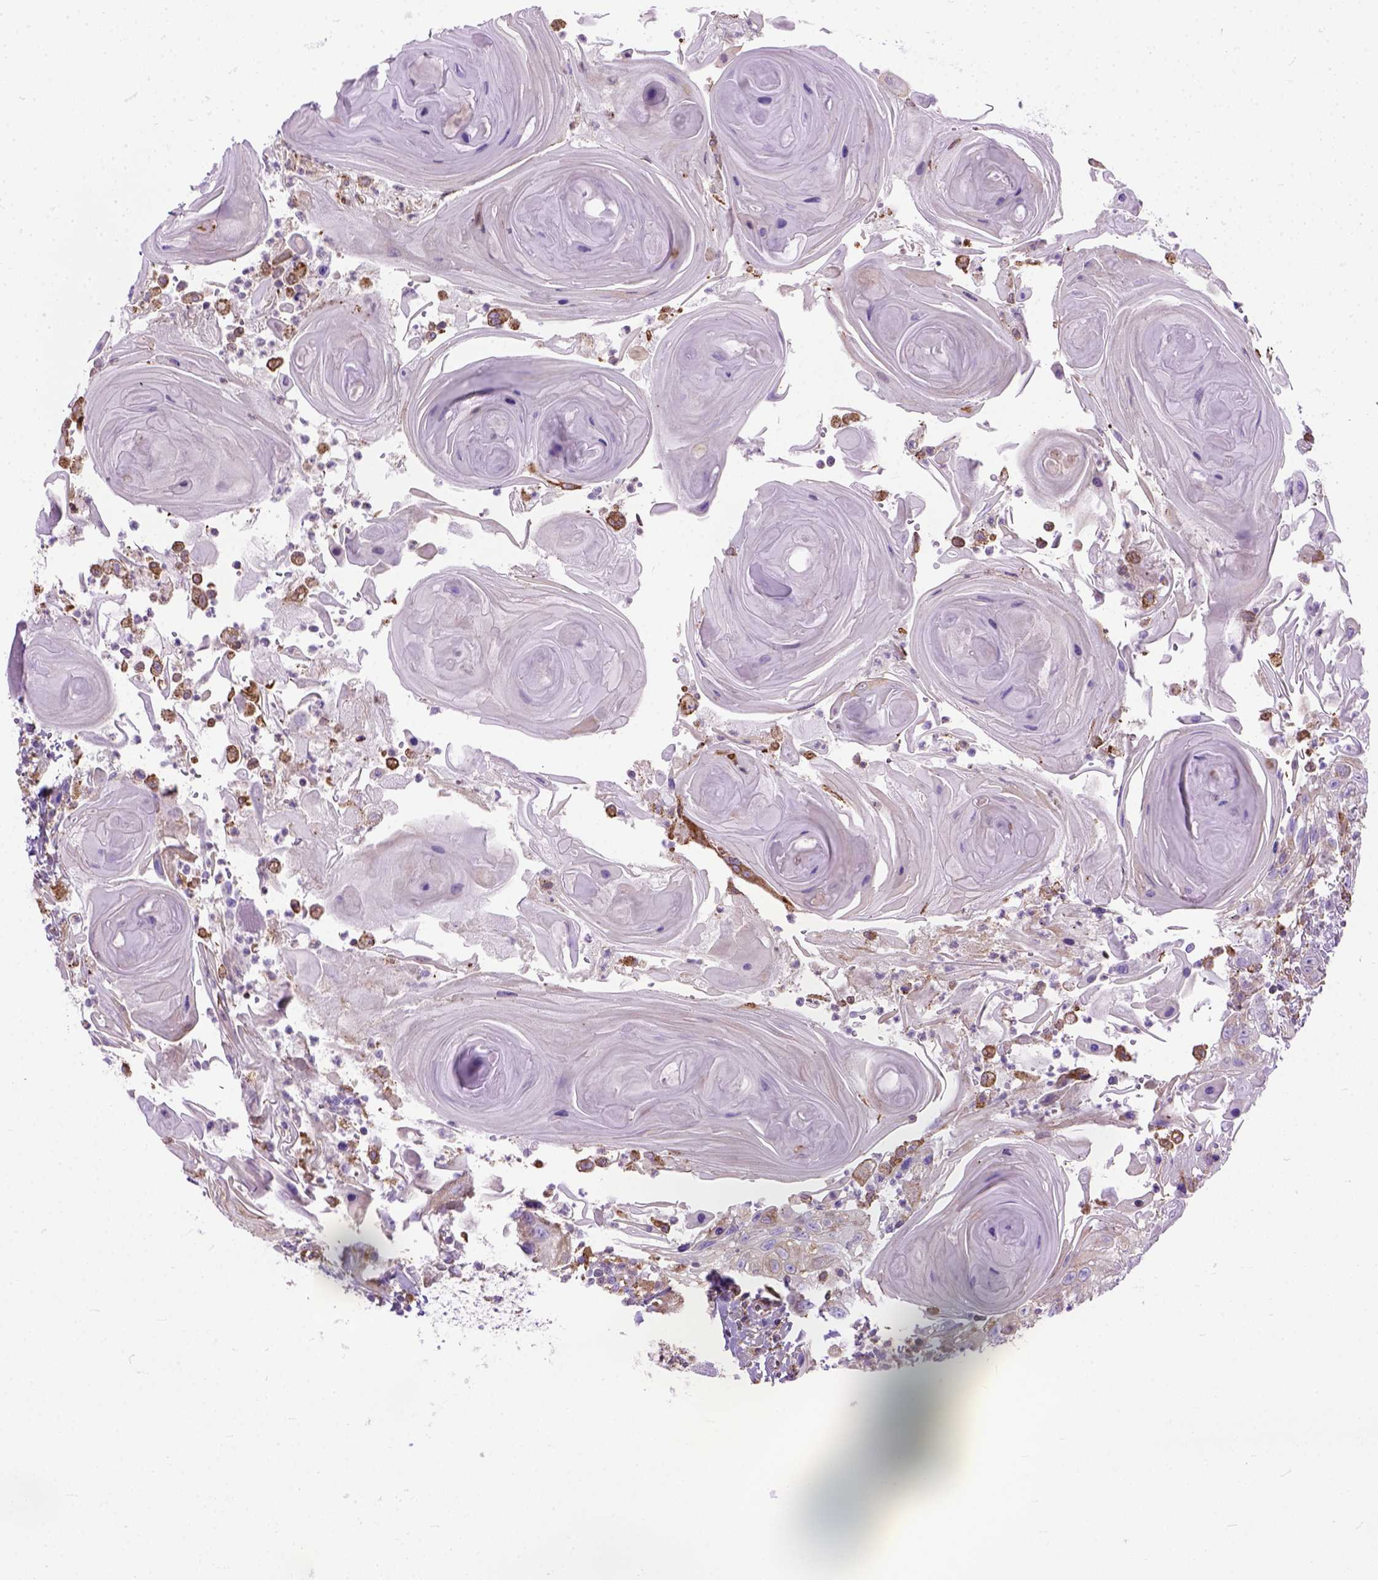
{"staining": {"intensity": "moderate", "quantity": "<25%", "location": "cytoplasmic/membranous"}, "tissue": "head and neck cancer", "cell_type": "Tumor cells", "image_type": "cancer", "snomed": [{"axis": "morphology", "description": "Squamous cell carcinoma, NOS"}, {"axis": "topography", "description": "Head-Neck"}], "caption": "Tumor cells display low levels of moderate cytoplasmic/membranous expression in approximately <25% of cells in head and neck cancer. The protein is shown in brown color, while the nuclei are stained blue.", "gene": "PLK4", "patient": {"sex": "female", "age": 80}}